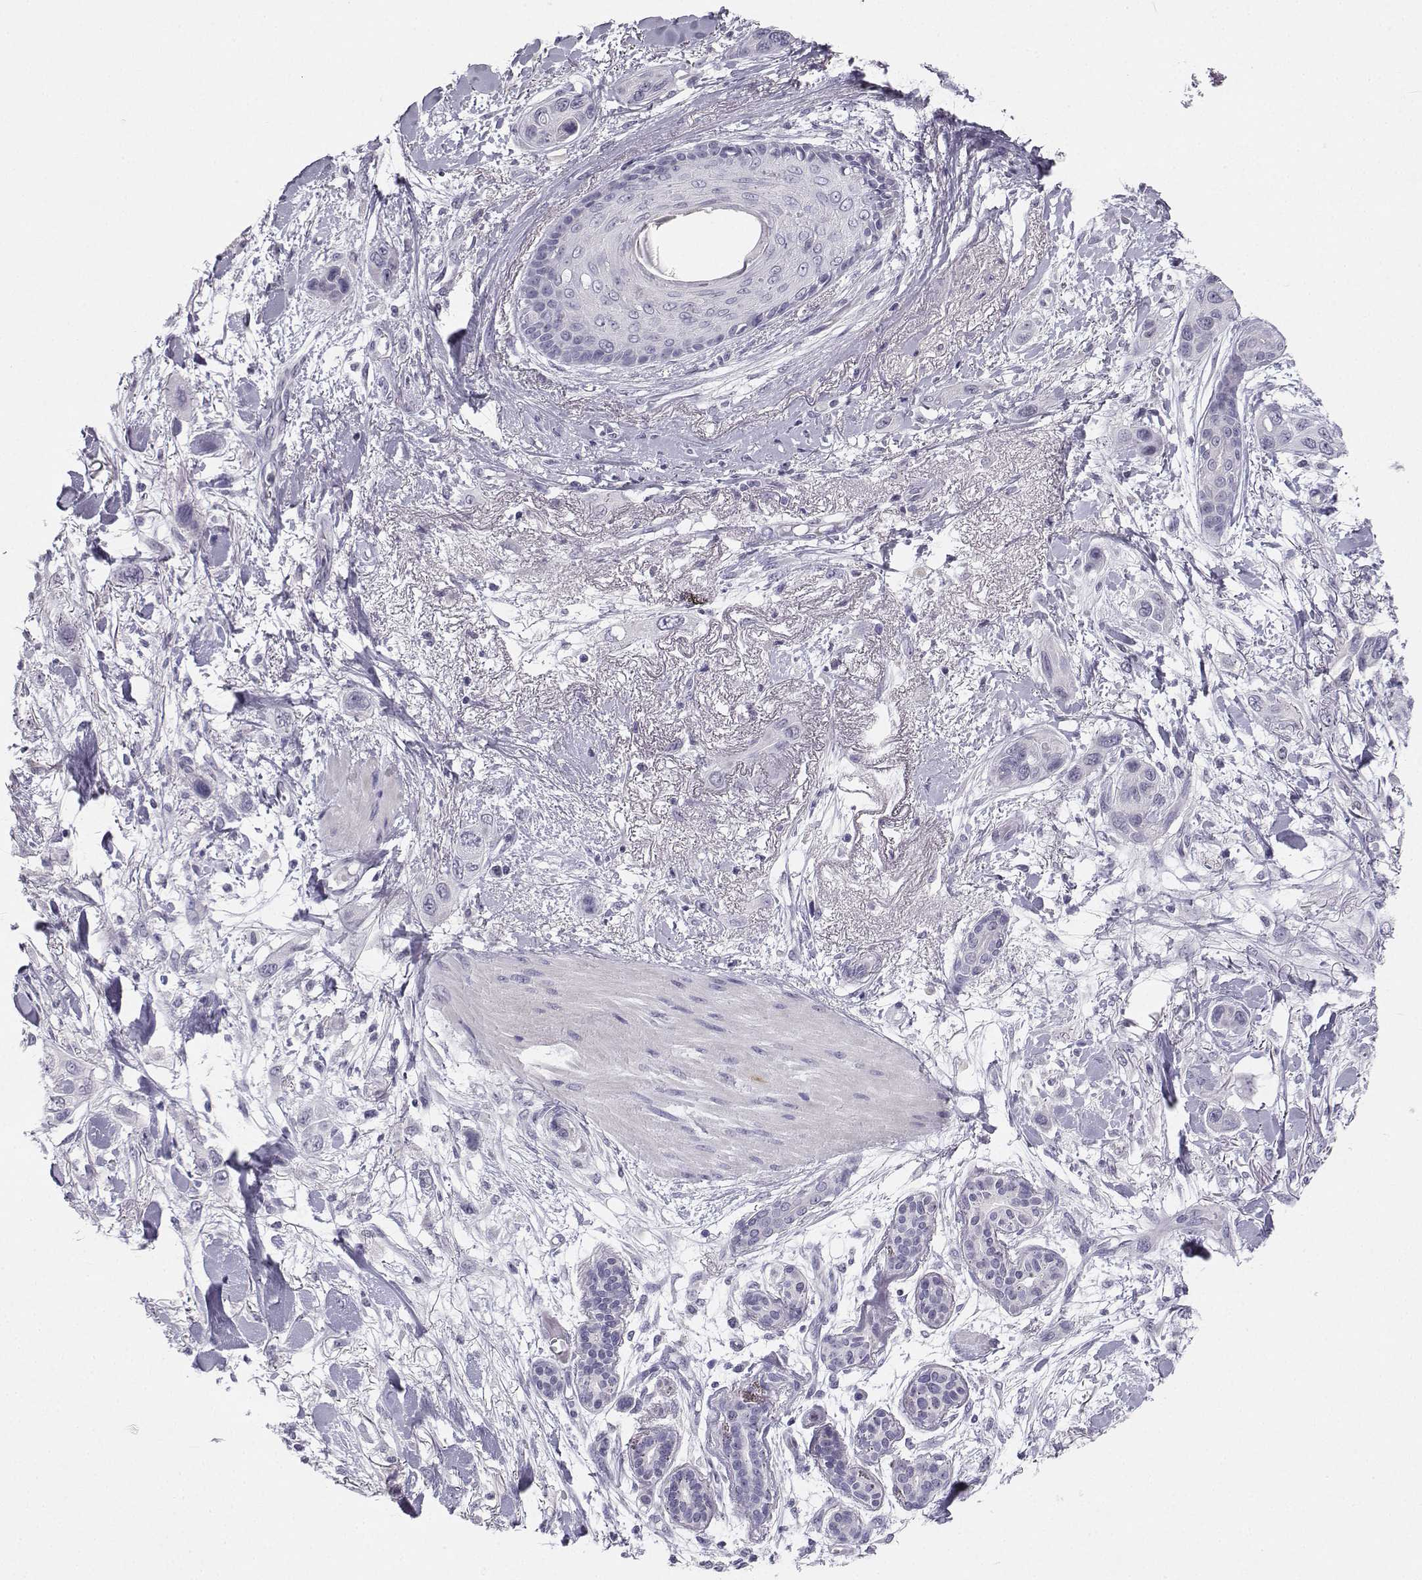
{"staining": {"intensity": "negative", "quantity": "none", "location": "none"}, "tissue": "skin cancer", "cell_type": "Tumor cells", "image_type": "cancer", "snomed": [{"axis": "morphology", "description": "Squamous cell carcinoma, NOS"}, {"axis": "topography", "description": "Skin"}], "caption": "Tumor cells show no significant positivity in skin cancer (squamous cell carcinoma).", "gene": "SYCE1", "patient": {"sex": "male", "age": 79}}